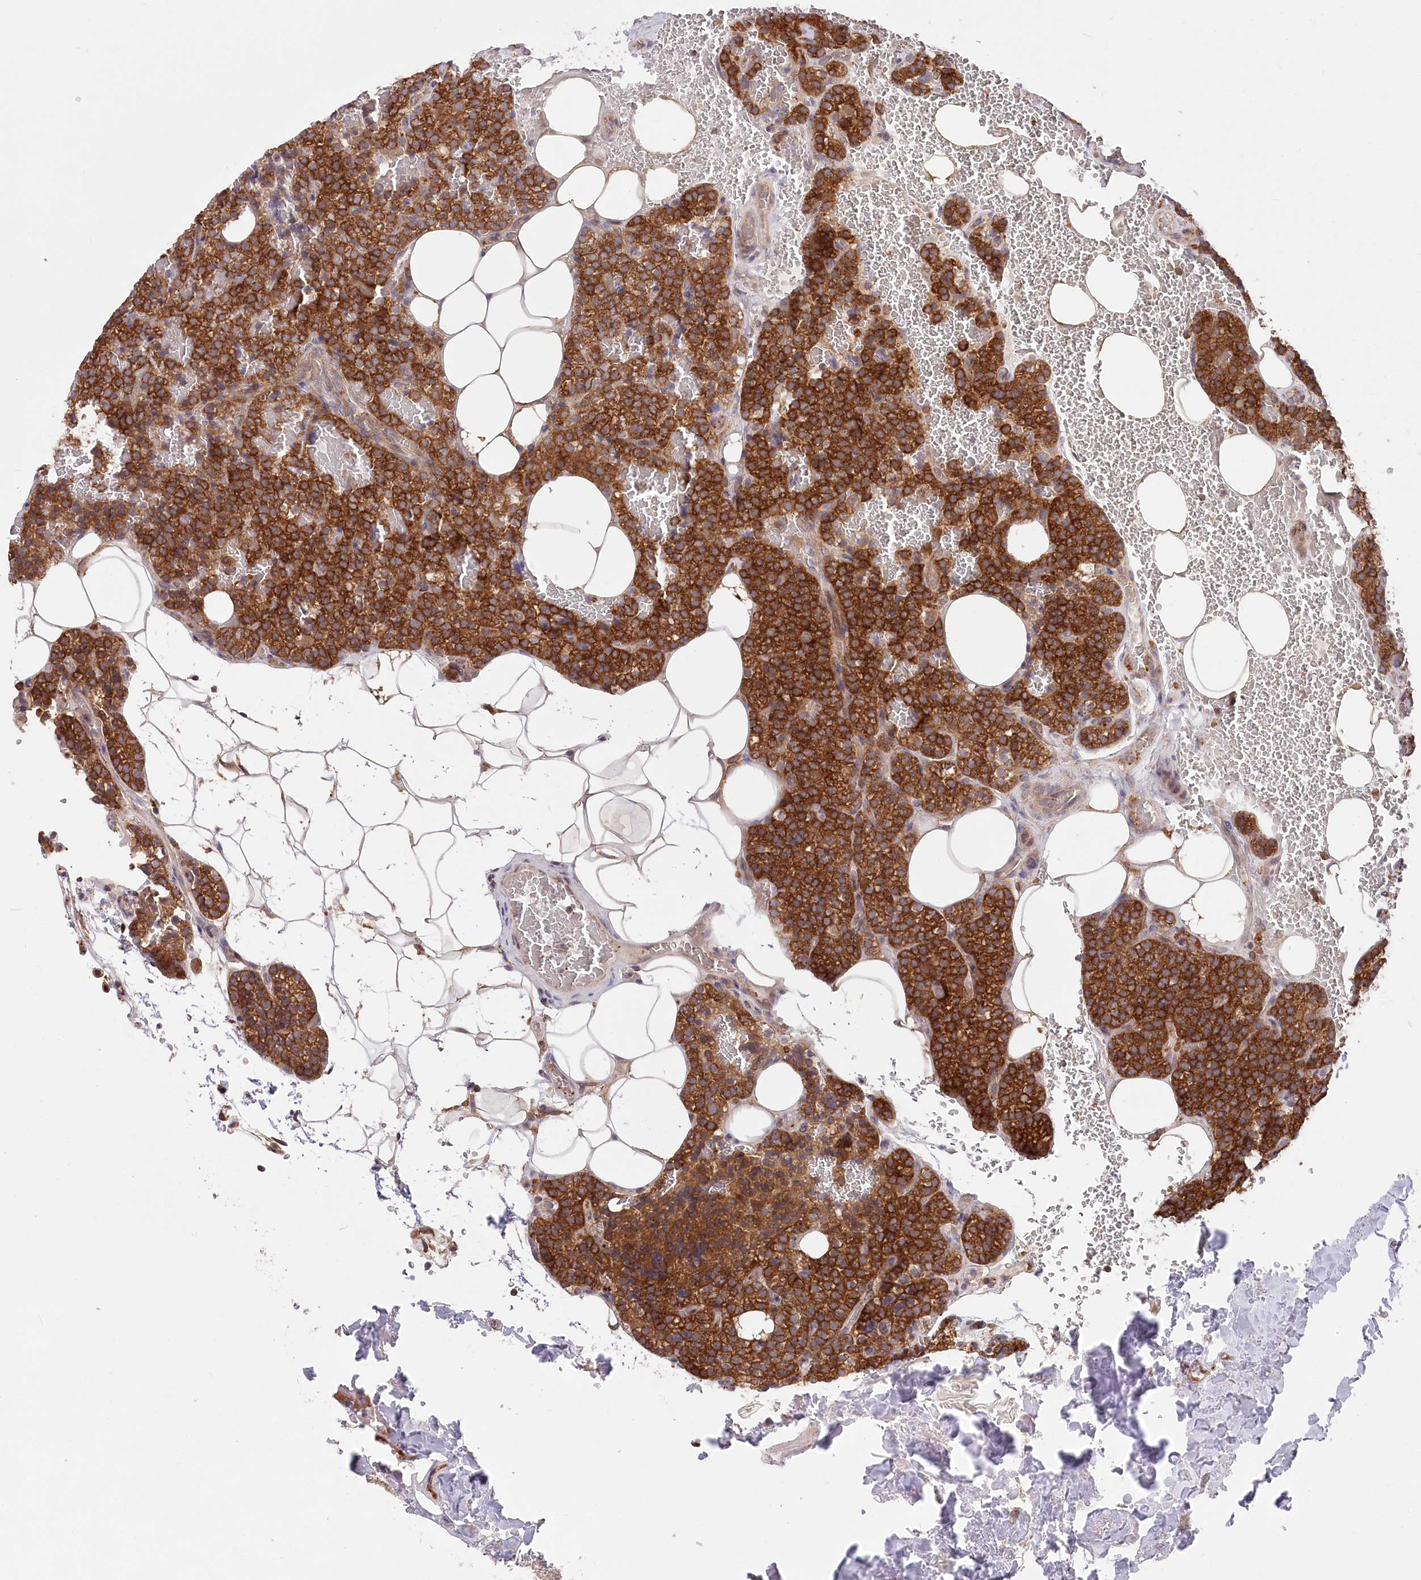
{"staining": {"intensity": "strong", "quantity": ">75%", "location": "cytoplasmic/membranous"}, "tissue": "parathyroid gland", "cell_type": "Glandular cells", "image_type": "normal", "snomed": [{"axis": "morphology", "description": "Normal tissue, NOS"}, {"axis": "topography", "description": "Parathyroid gland"}], "caption": "Immunohistochemistry (IHC) of normal parathyroid gland shows high levels of strong cytoplasmic/membranous positivity in approximately >75% of glandular cells. Nuclei are stained in blue.", "gene": "PPP1R21", "patient": {"sex": "male", "age": 50}}